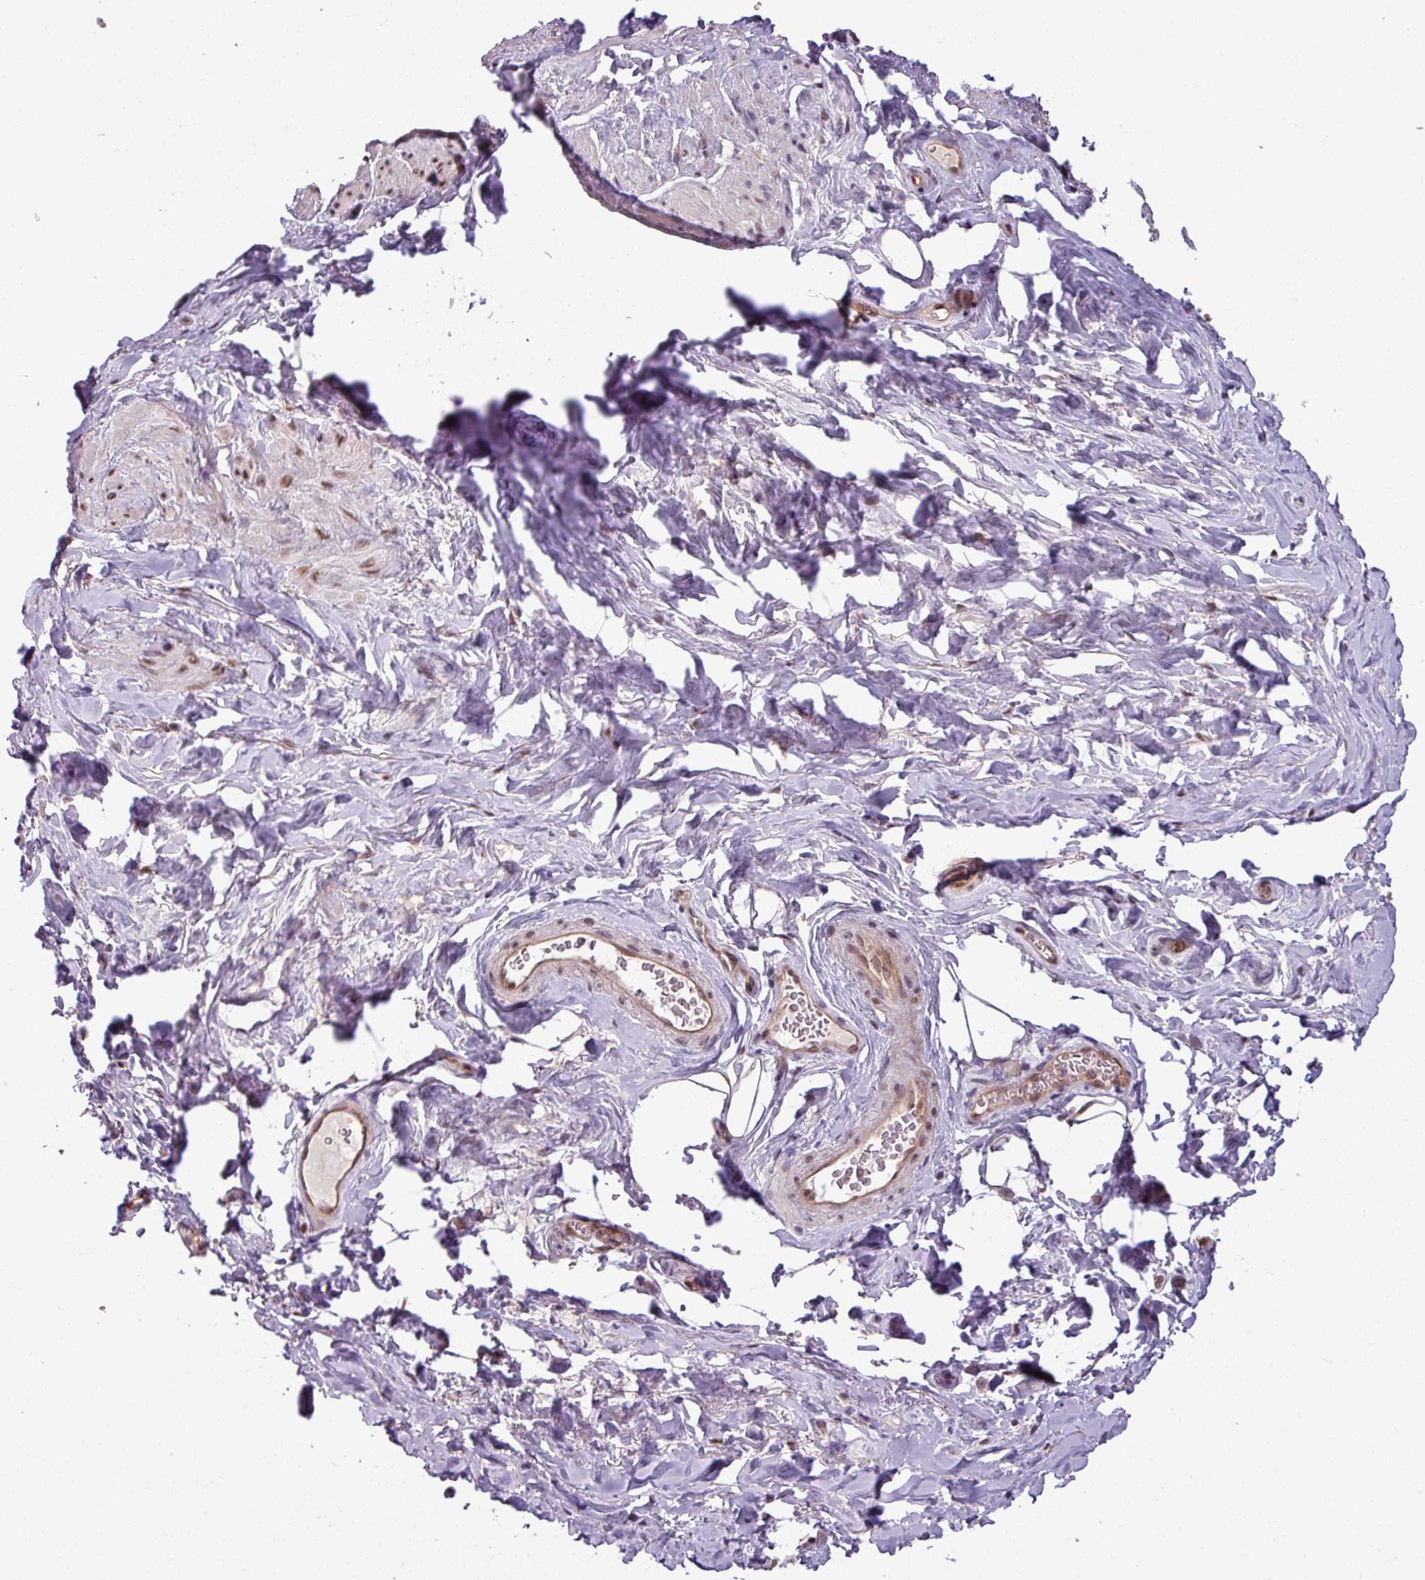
{"staining": {"intensity": "moderate", "quantity": ">75%", "location": "nuclear"}, "tissue": "smooth muscle", "cell_type": "Smooth muscle cells", "image_type": "normal", "snomed": [{"axis": "morphology", "description": "Normal tissue, NOS"}, {"axis": "topography", "description": "Smooth muscle"}, {"axis": "topography", "description": "Peripheral nerve tissue"}], "caption": "Smooth muscle stained with DAB (3,3'-diaminobenzidine) immunohistochemistry (IHC) demonstrates medium levels of moderate nuclear staining in about >75% of smooth muscle cells.", "gene": "KCTD11", "patient": {"sex": "male", "age": 69}}